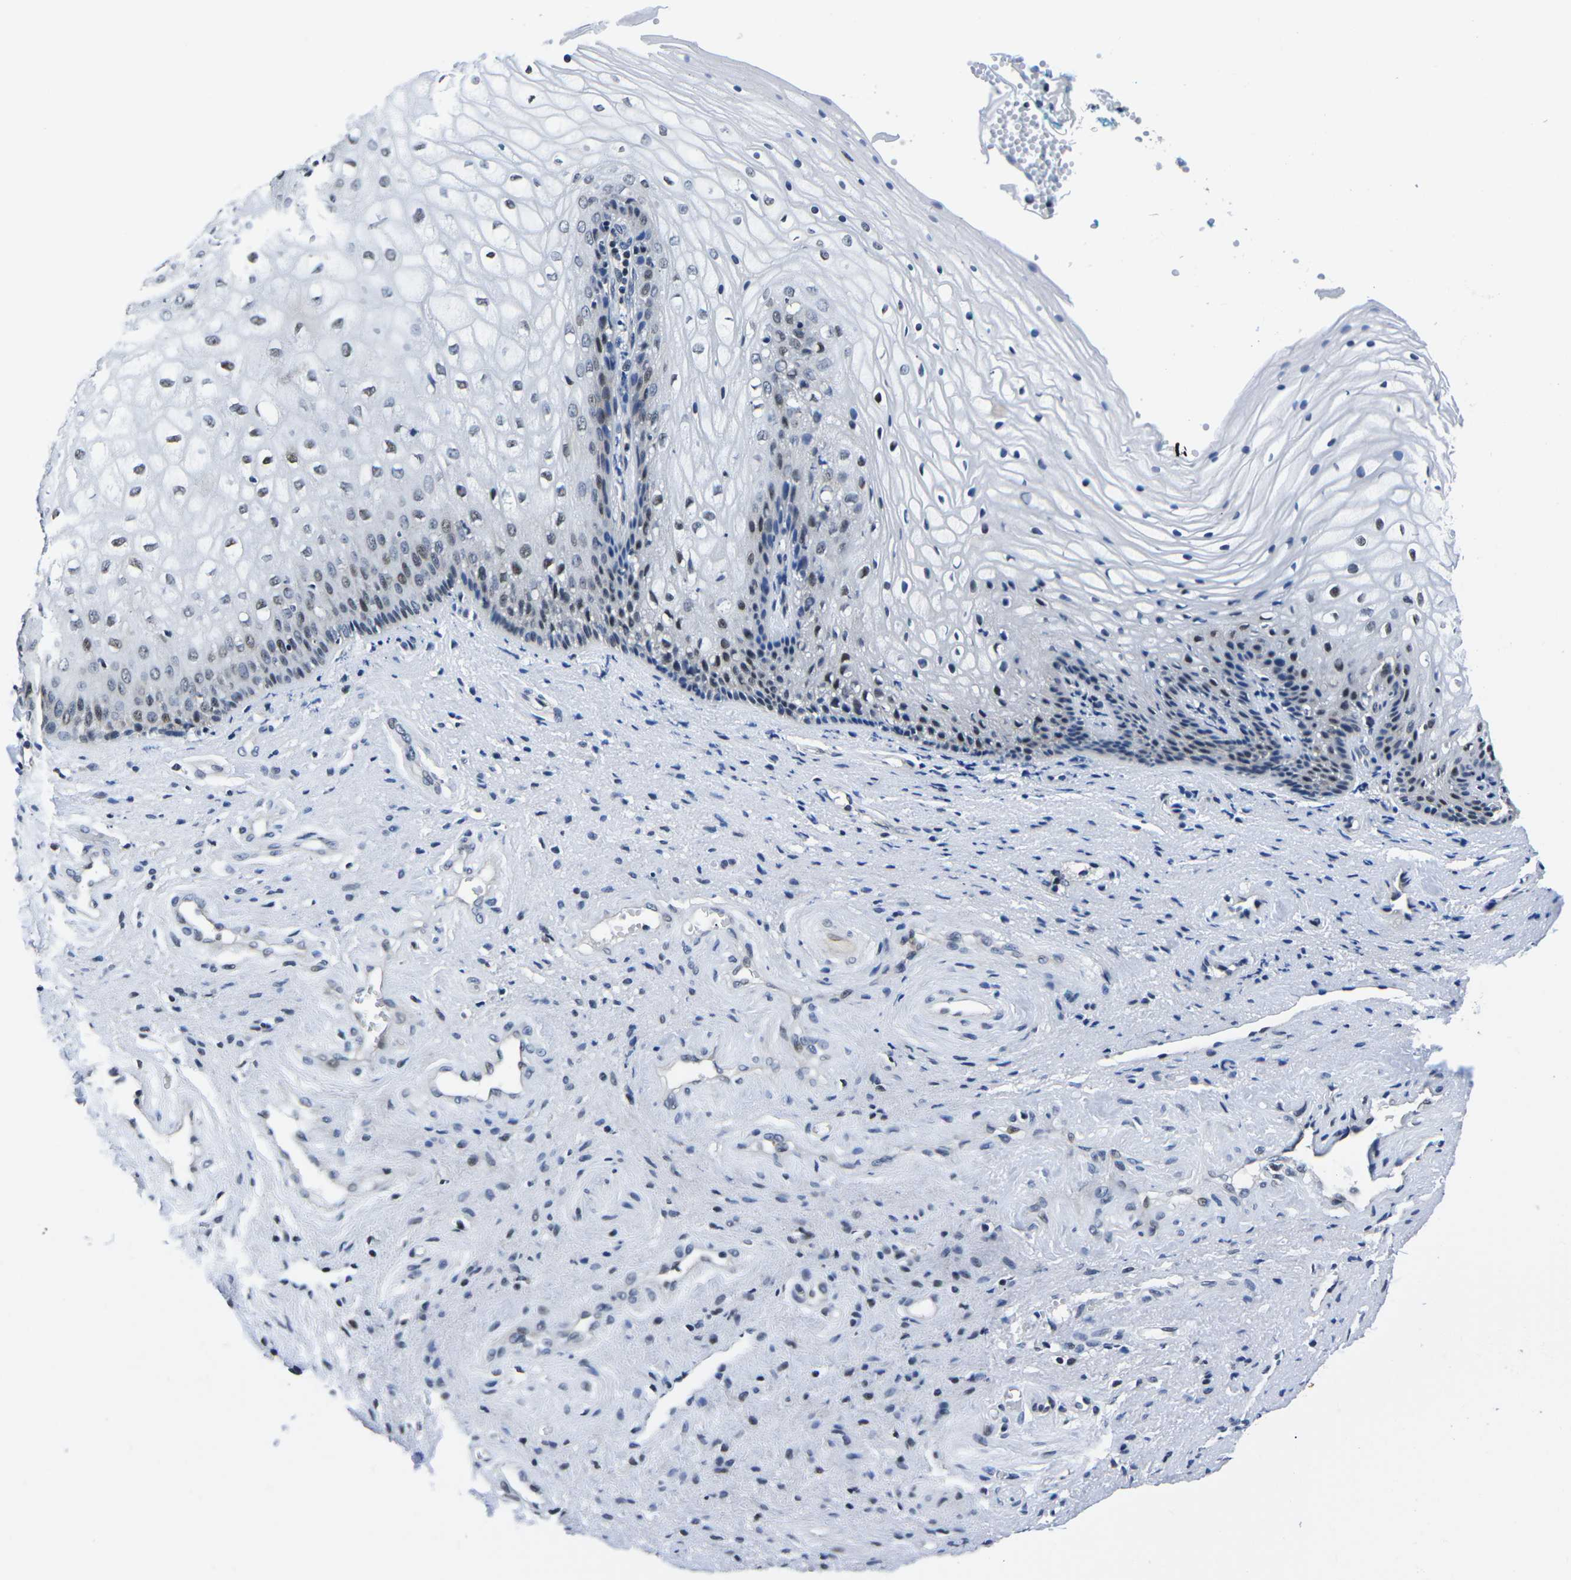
{"staining": {"intensity": "moderate", "quantity": "25%-75%", "location": "nuclear"}, "tissue": "vagina", "cell_type": "Squamous epithelial cells", "image_type": "normal", "snomed": [{"axis": "morphology", "description": "Normal tissue, NOS"}, {"axis": "topography", "description": "Vagina"}], "caption": "Protein staining of unremarkable vagina reveals moderate nuclear expression in approximately 25%-75% of squamous epithelial cells.", "gene": "CDC73", "patient": {"sex": "female", "age": 34}}